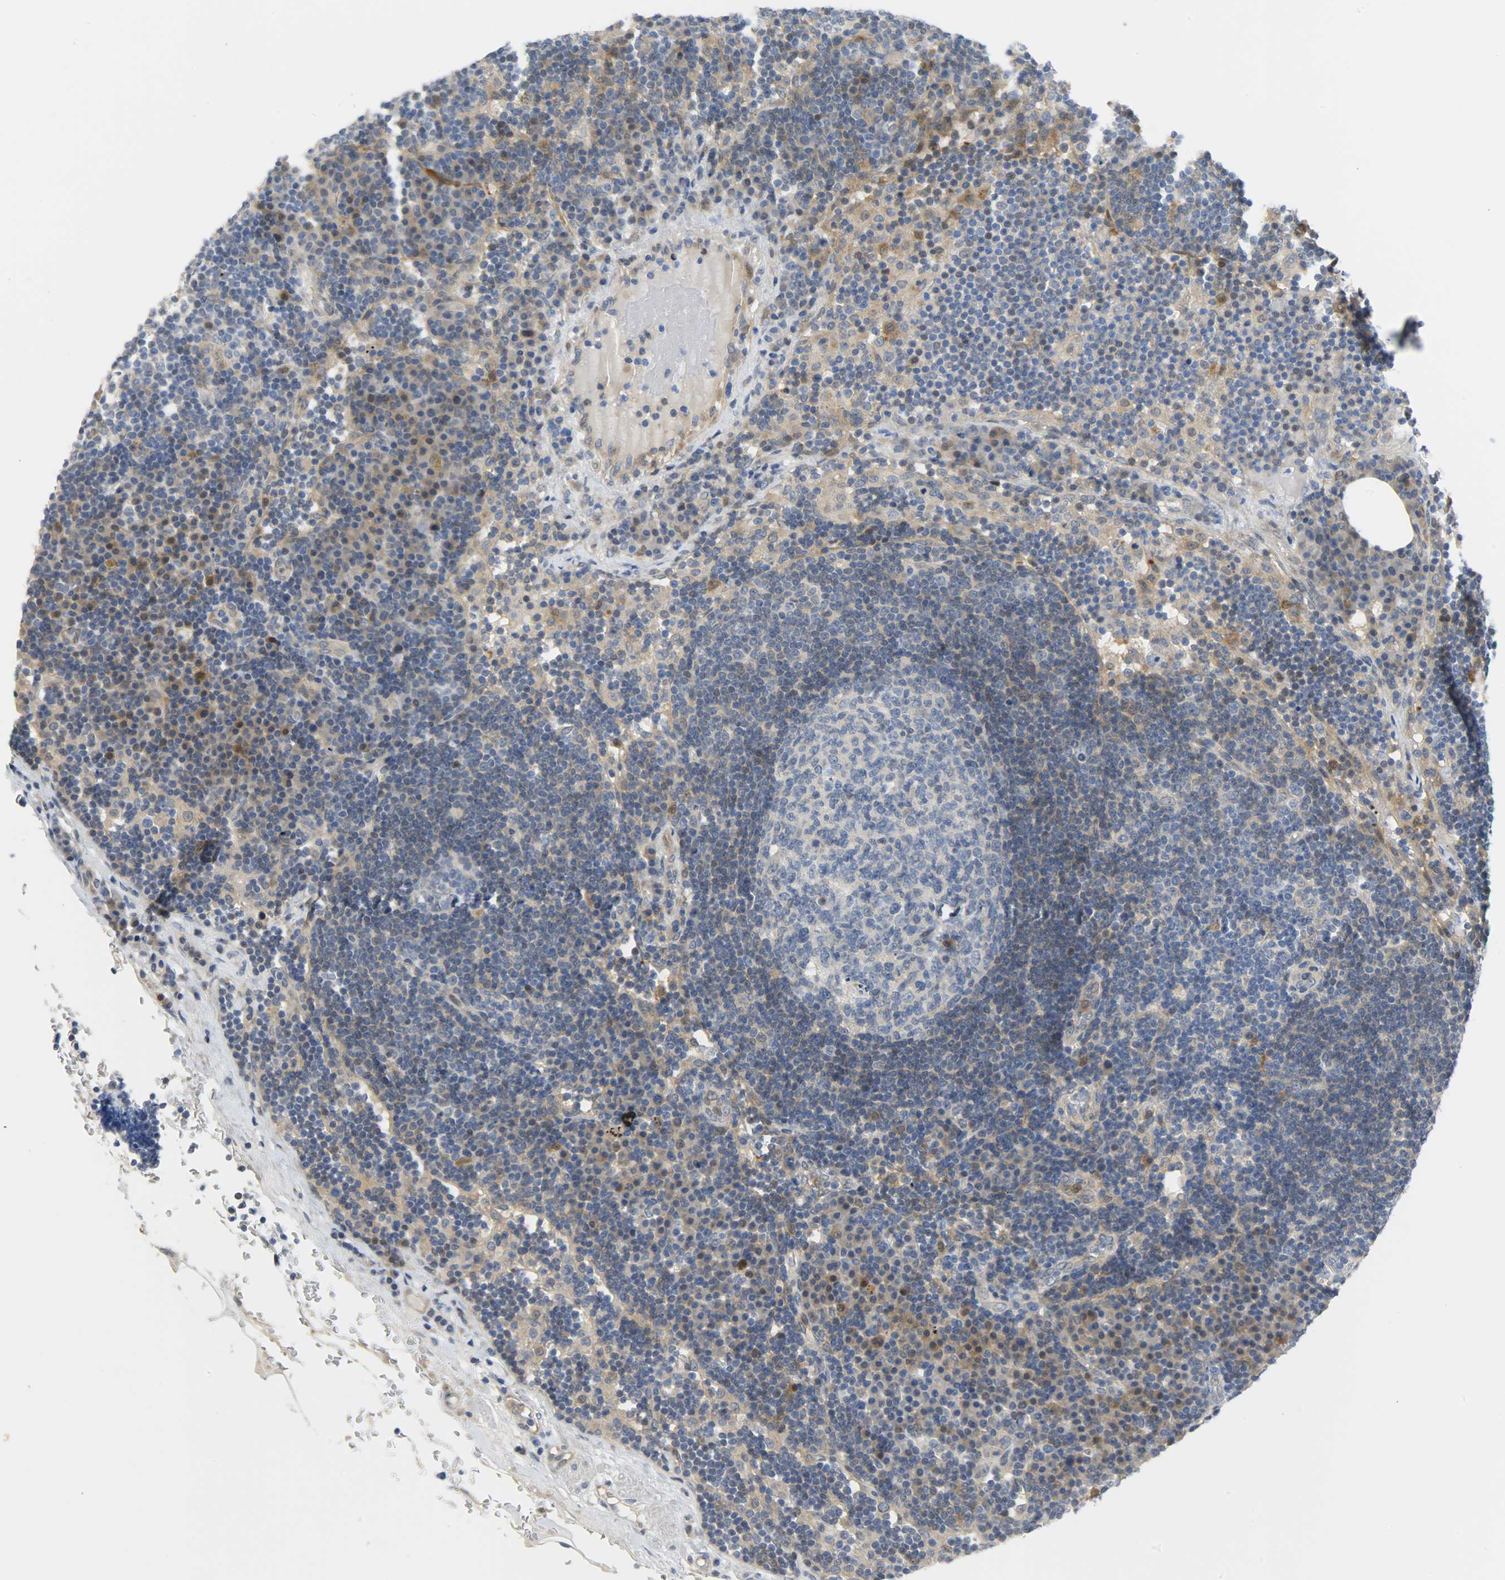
{"staining": {"intensity": "negative", "quantity": "none", "location": "none"}, "tissue": "lymph node", "cell_type": "Germinal center cells", "image_type": "normal", "snomed": [{"axis": "morphology", "description": "Normal tissue, NOS"}, {"axis": "morphology", "description": "Squamous cell carcinoma, metastatic, NOS"}, {"axis": "topography", "description": "Lymph node"}], "caption": "This is an immunohistochemistry (IHC) photomicrograph of normal human lymph node. There is no positivity in germinal center cells.", "gene": "EIF4EBP1", "patient": {"sex": "female", "age": 53}}